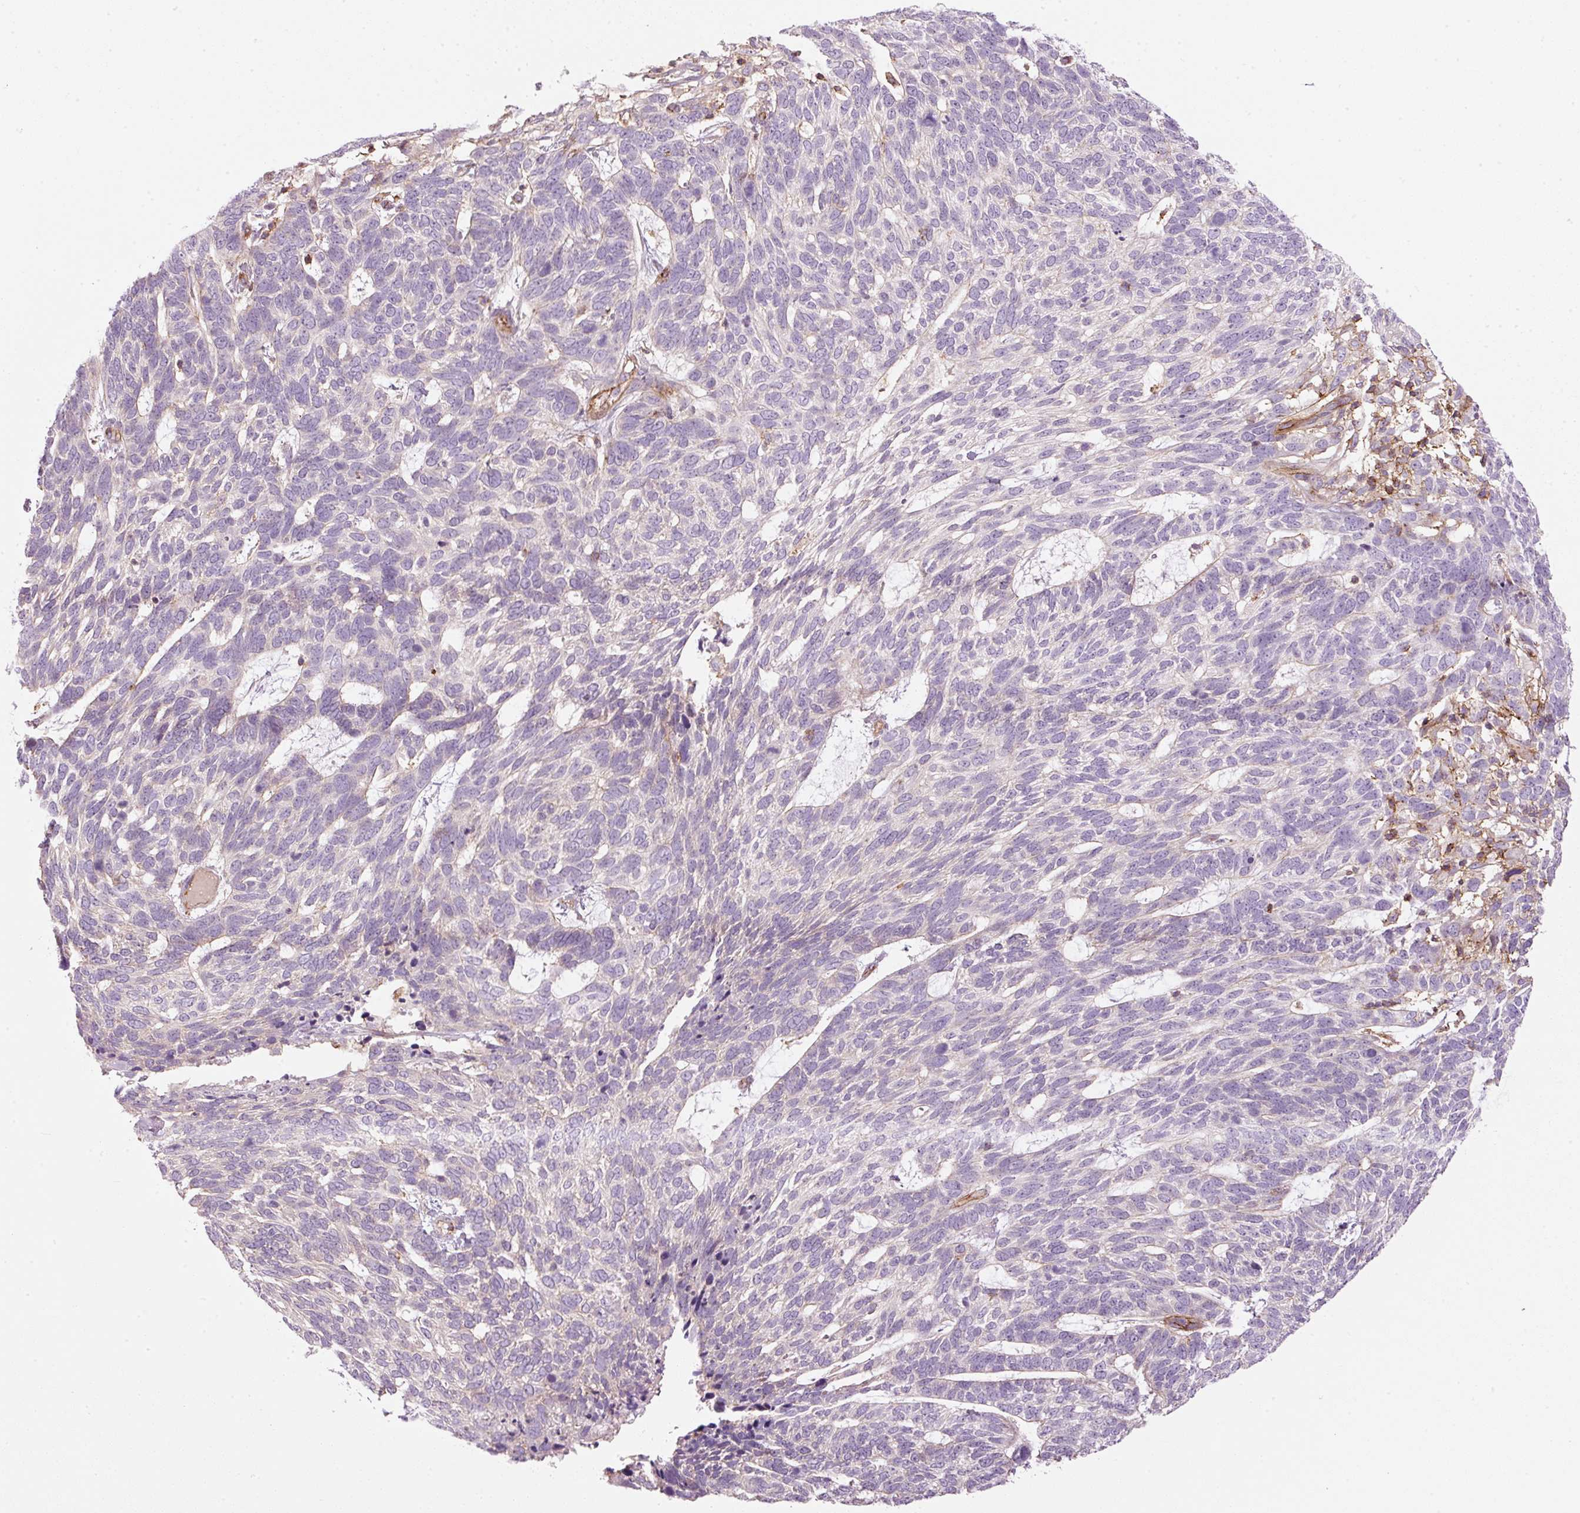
{"staining": {"intensity": "negative", "quantity": "none", "location": "none"}, "tissue": "skin cancer", "cell_type": "Tumor cells", "image_type": "cancer", "snomed": [{"axis": "morphology", "description": "Basal cell carcinoma"}, {"axis": "topography", "description": "Skin"}], "caption": "Tumor cells show no significant positivity in skin cancer (basal cell carcinoma).", "gene": "SIPA1", "patient": {"sex": "female", "age": 65}}